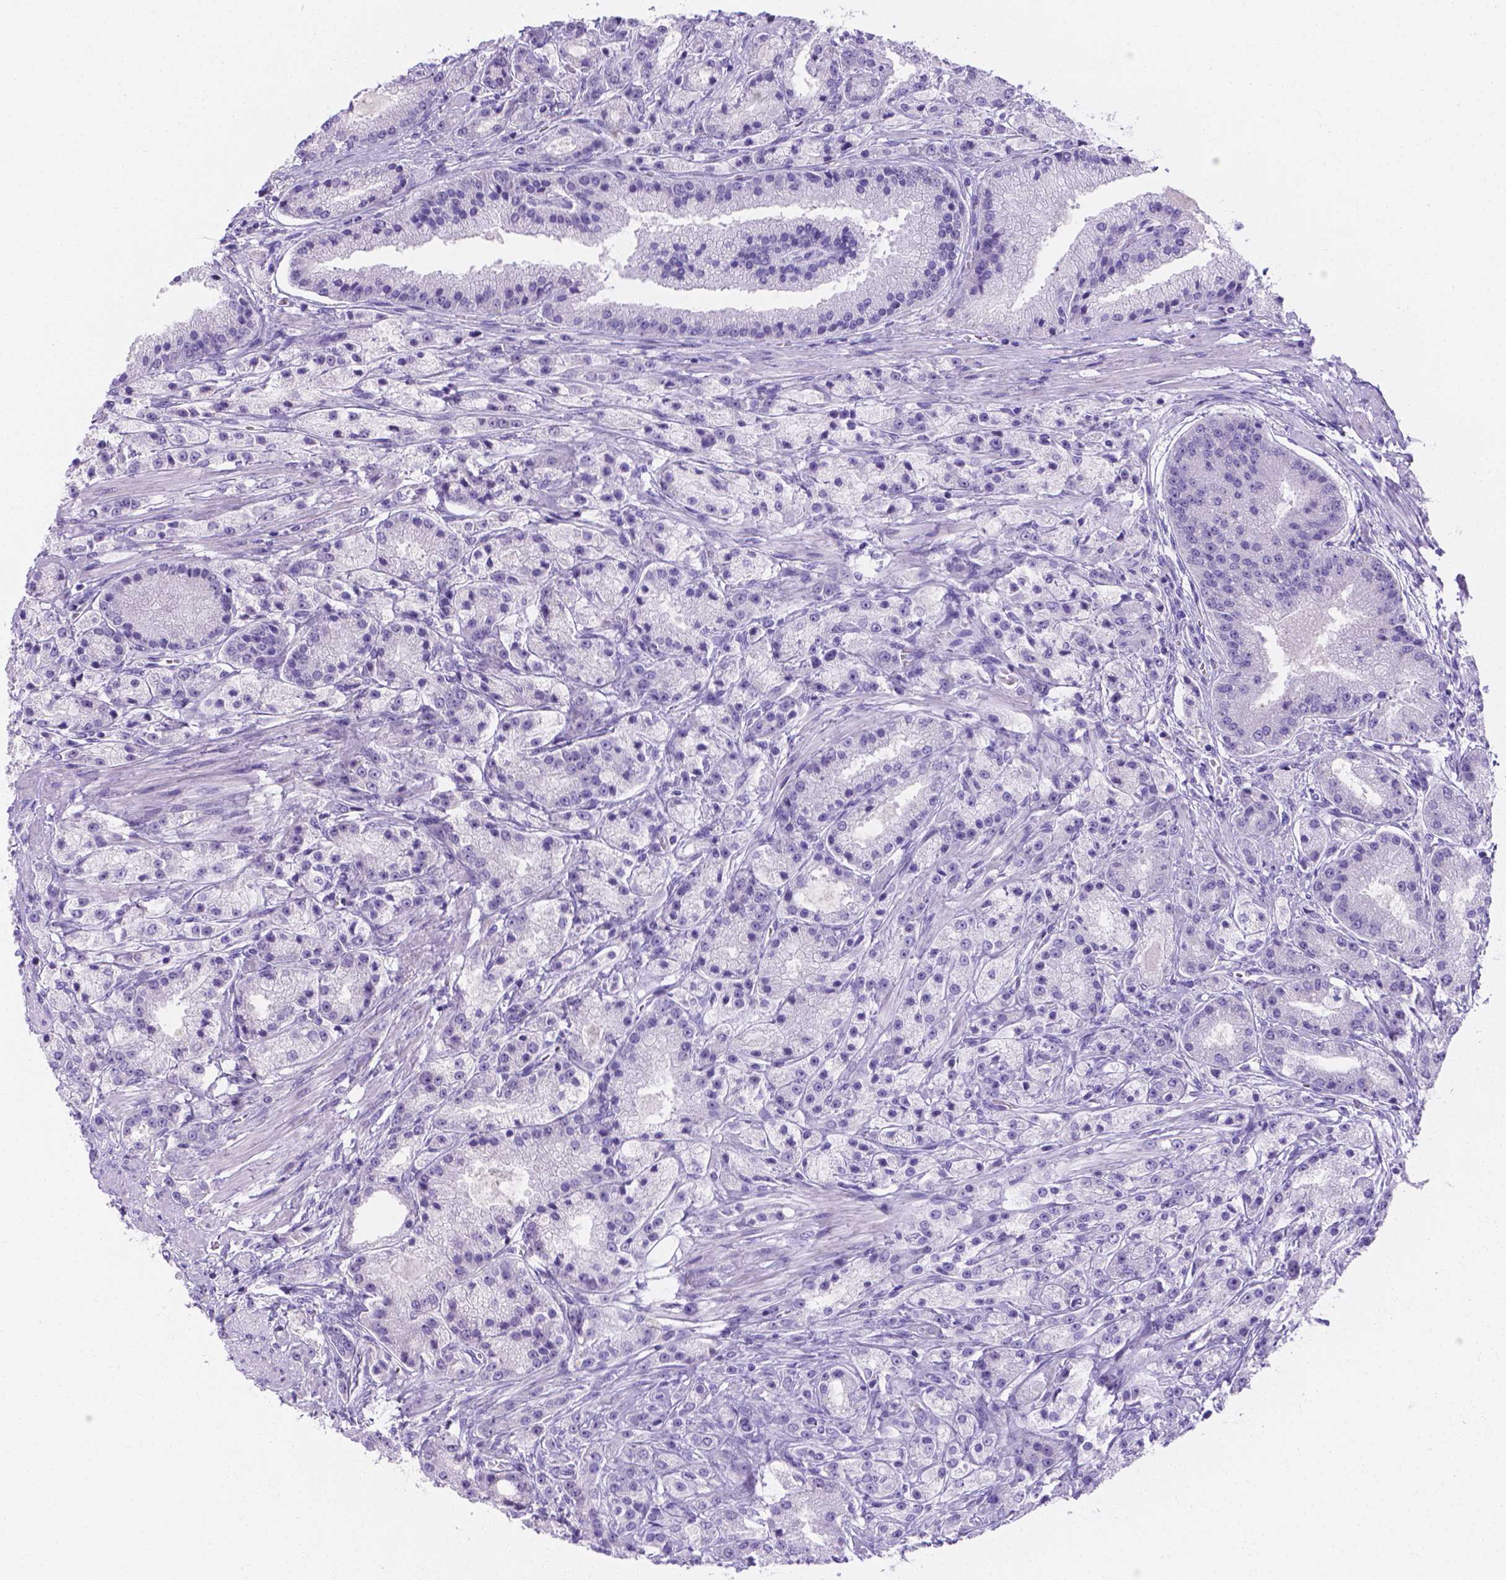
{"staining": {"intensity": "negative", "quantity": "none", "location": "none"}, "tissue": "prostate cancer", "cell_type": "Tumor cells", "image_type": "cancer", "snomed": [{"axis": "morphology", "description": "Adenocarcinoma, High grade"}, {"axis": "topography", "description": "Prostate"}], "caption": "A high-resolution image shows IHC staining of prostate cancer, which displays no significant positivity in tumor cells. (DAB immunohistochemistry (IHC) with hematoxylin counter stain).", "gene": "MLN", "patient": {"sex": "male", "age": 67}}